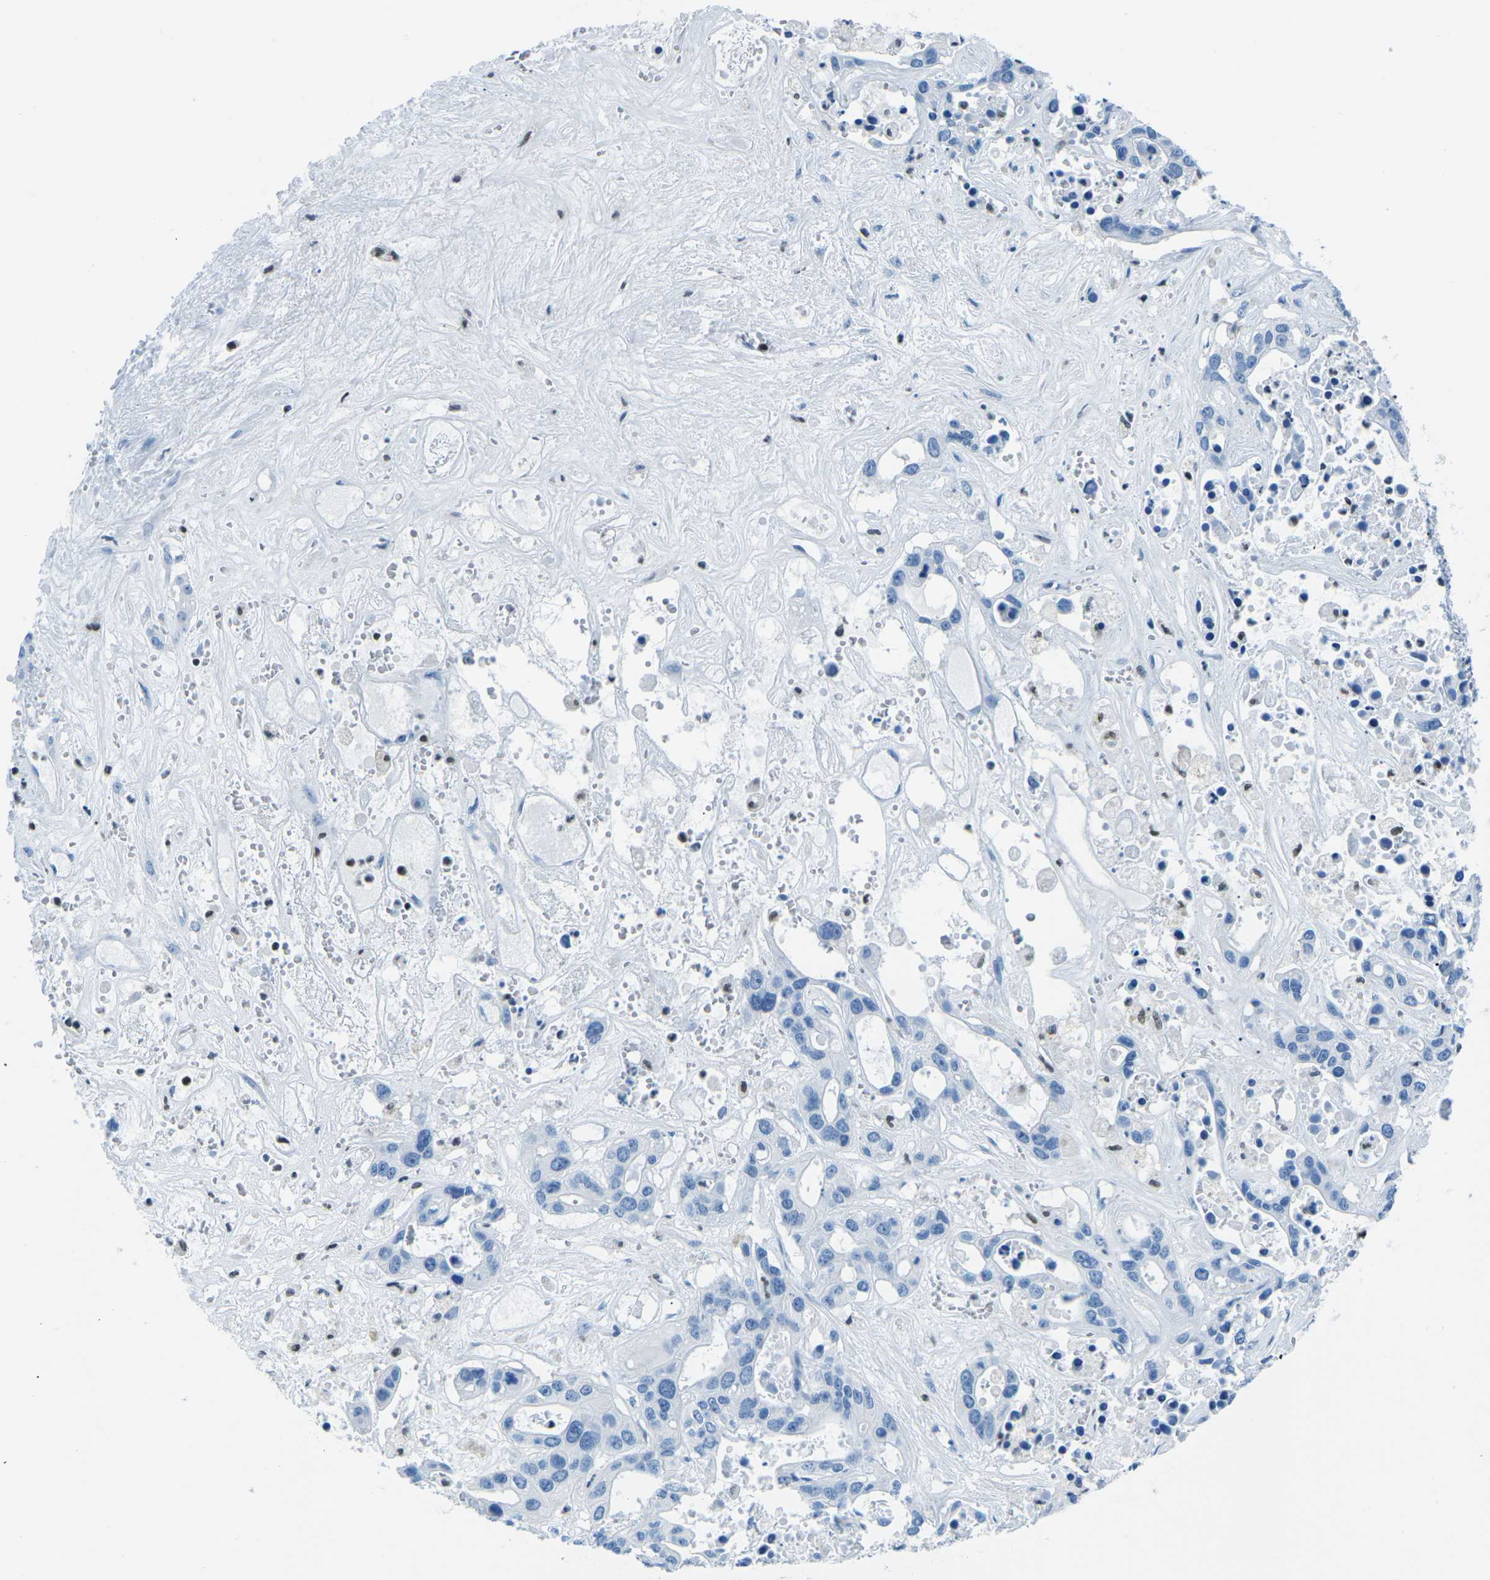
{"staining": {"intensity": "negative", "quantity": "none", "location": "none"}, "tissue": "liver cancer", "cell_type": "Tumor cells", "image_type": "cancer", "snomed": [{"axis": "morphology", "description": "Cholangiocarcinoma"}, {"axis": "topography", "description": "Liver"}], "caption": "Tumor cells show no significant positivity in liver cancer.", "gene": "CELF2", "patient": {"sex": "female", "age": 65}}